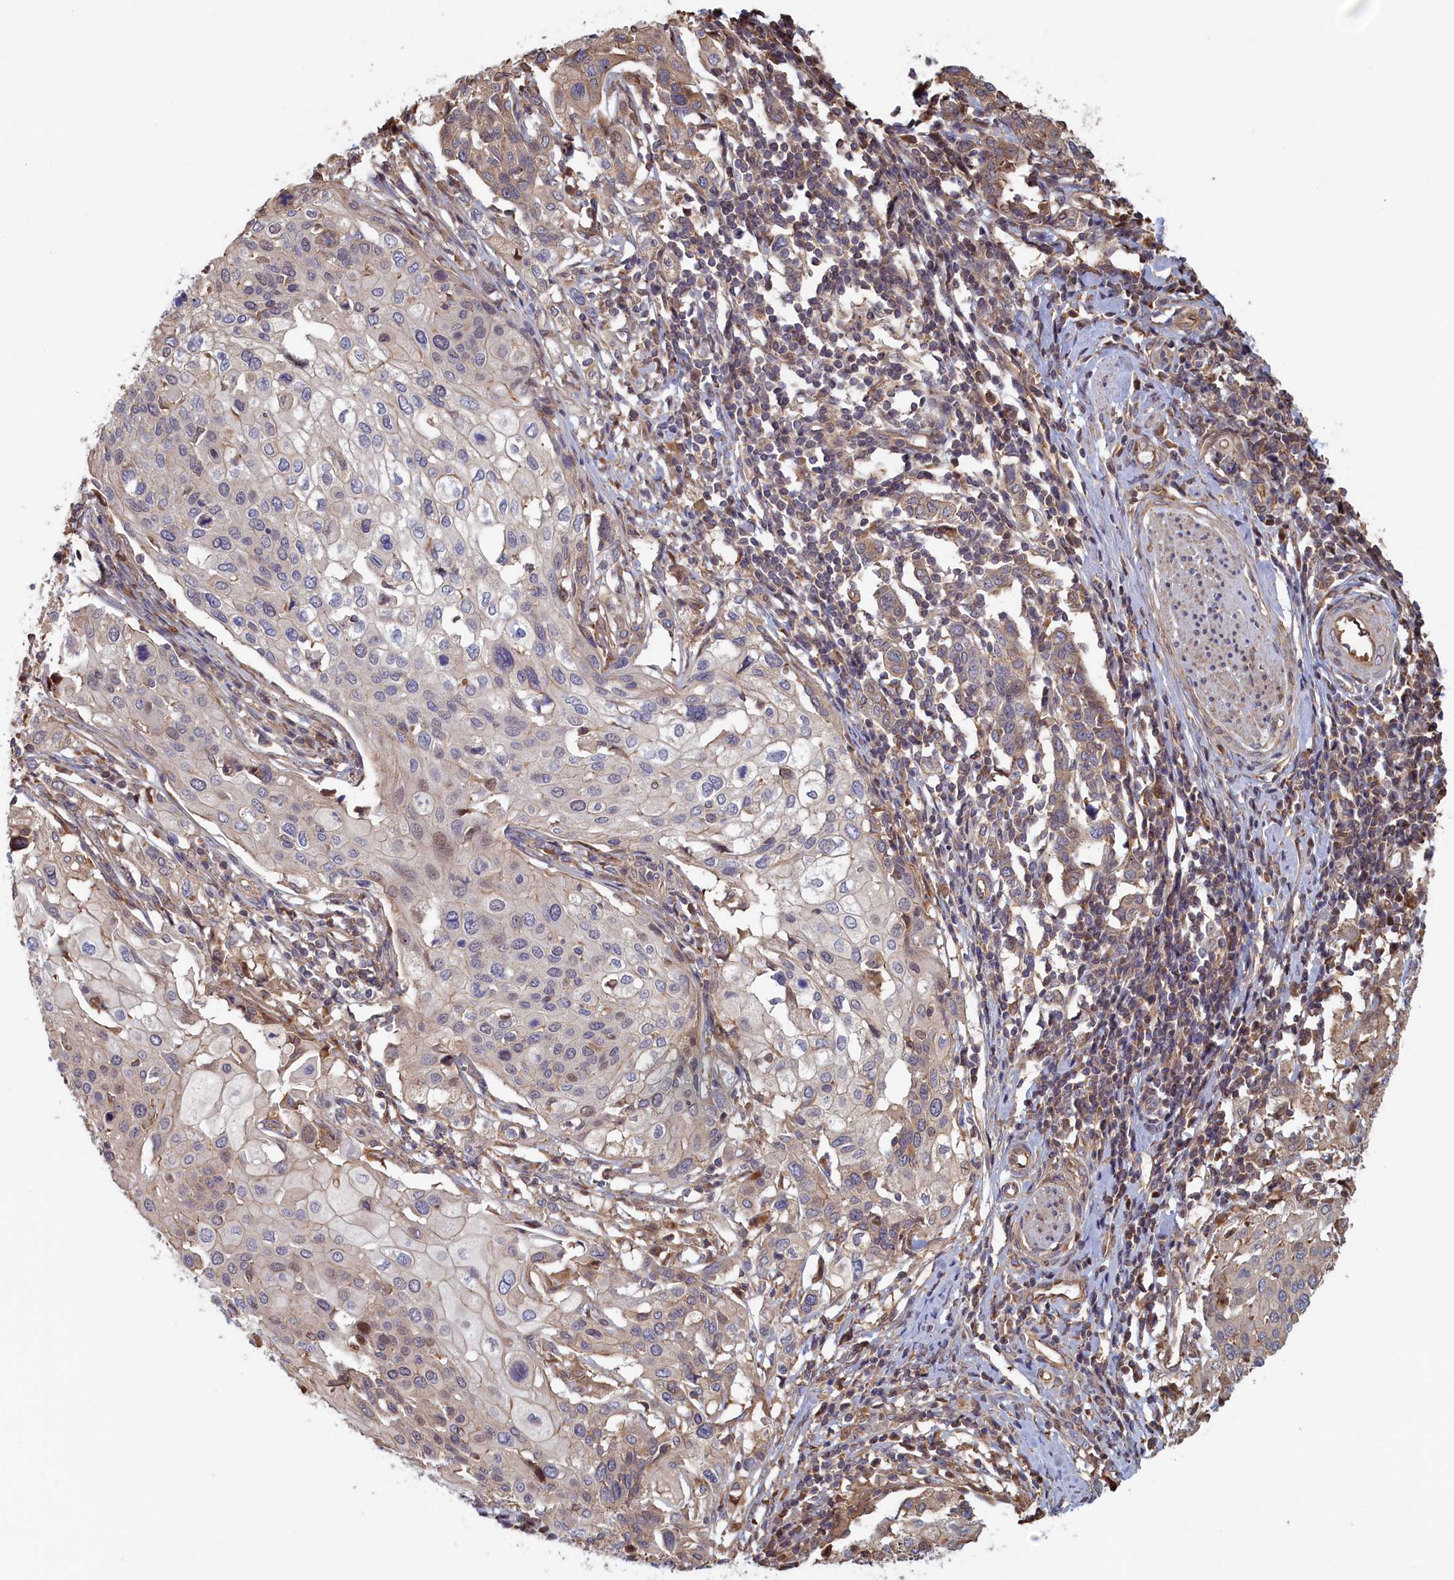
{"staining": {"intensity": "weak", "quantity": "<25%", "location": "cytoplasmic/membranous"}, "tissue": "cervical cancer", "cell_type": "Tumor cells", "image_type": "cancer", "snomed": [{"axis": "morphology", "description": "Squamous cell carcinoma, NOS"}, {"axis": "topography", "description": "Cervix"}], "caption": "This is a micrograph of immunohistochemistry staining of cervical squamous cell carcinoma, which shows no positivity in tumor cells. (DAB (3,3'-diaminobenzidine) immunohistochemistry (IHC) with hematoxylin counter stain).", "gene": "RILPL1", "patient": {"sex": "female", "age": 44}}